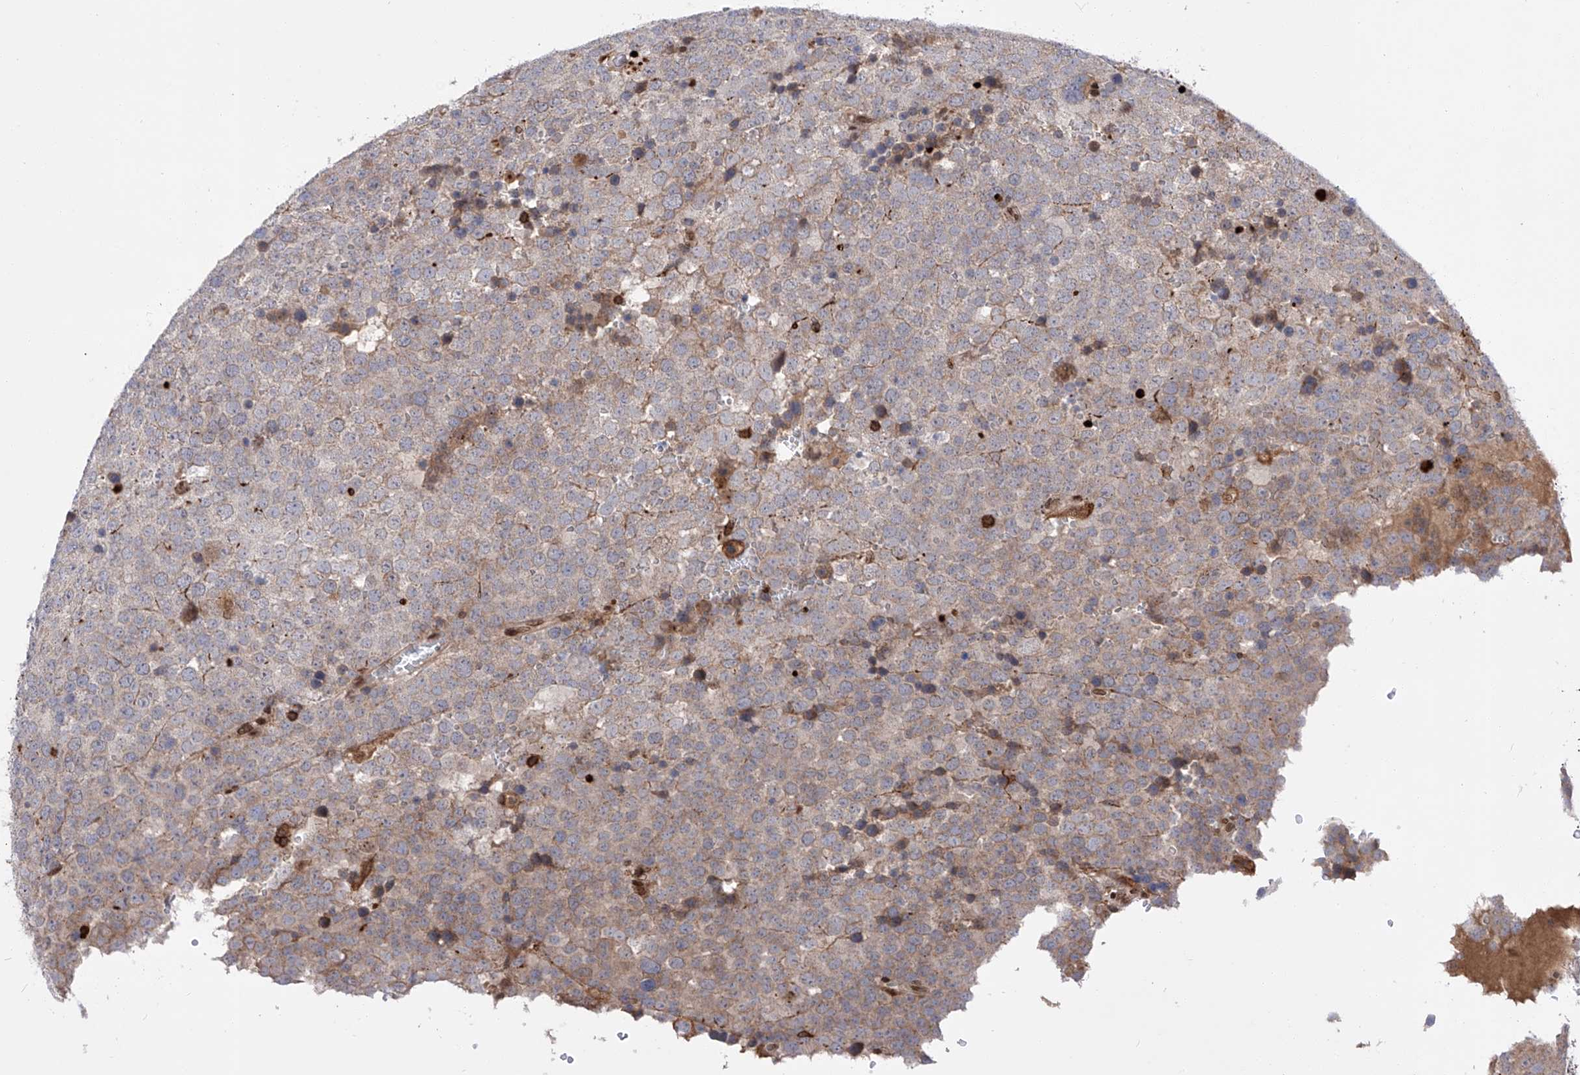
{"staining": {"intensity": "weak", "quantity": "25%-75%", "location": "cytoplasmic/membranous"}, "tissue": "testis cancer", "cell_type": "Tumor cells", "image_type": "cancer", "snomed": [{"axis": "morphology", "description": "Seminoma, NOS"}, {"axis": "topography", "description": "Testis"}], "caption": "A photomicrograph of testis cancer stained for a protein exhibits weak cytoplasmic/membranous brown staining in tumor cells.", "gene": "ZNF280D", "patient": {"sex": "male", "age": 71}}